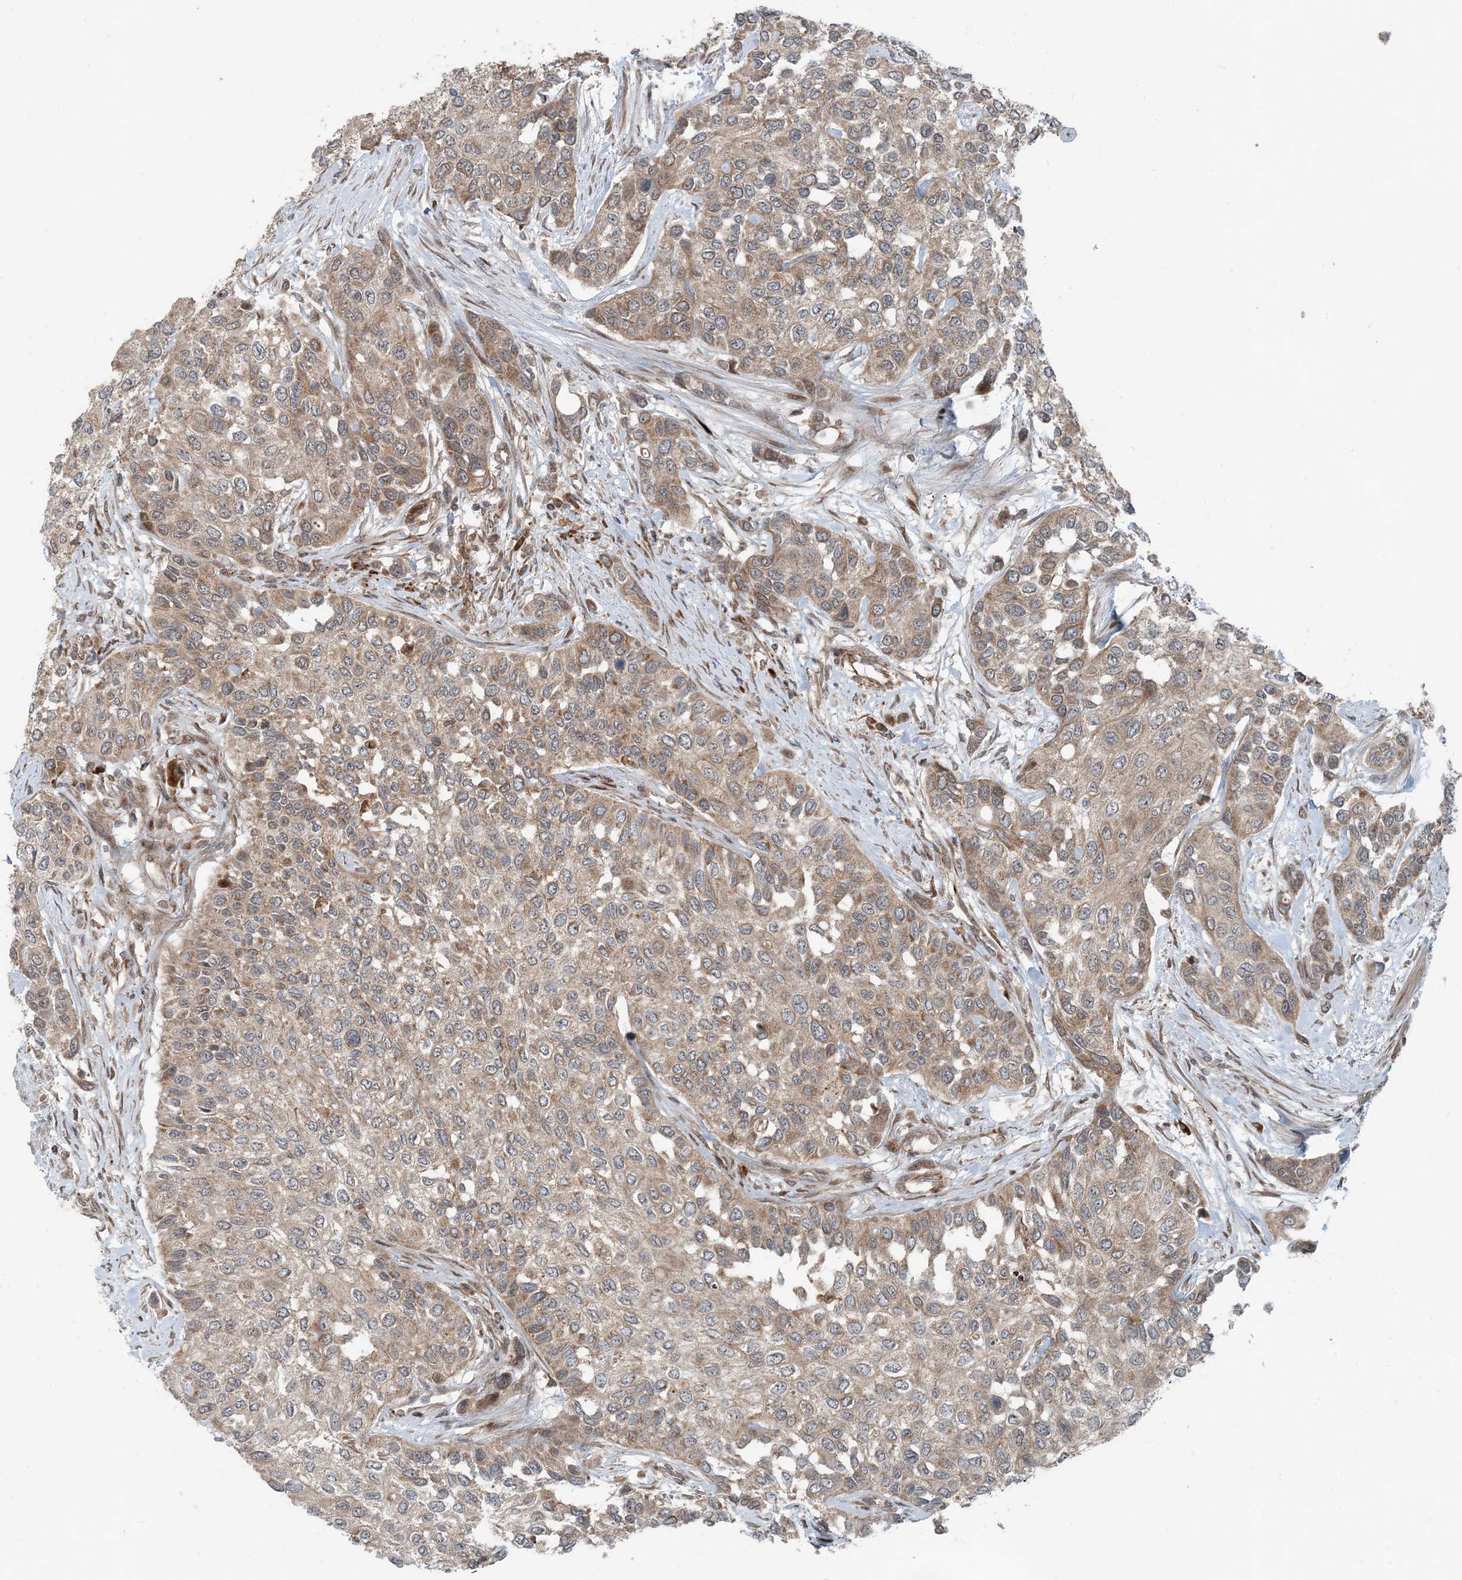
{"staining": {"intensity": "moderate", "quantity": "25%-75%", "location": "cytoplasmic/membranous"}, "tissue": "urothelial cancer", "cell_type": "Tumor cells", "image_type": "cancer", "snomed": [{"axis": "morphology", "description": "Normal tissue, NOS"}, {"axis": "morphology", "description": "Urothelial carcinoma, High grade"}, {"axis": "topography", "description": "Vascular tissue"}, {"axis": "topography", "description": "Urinary bladder"}], "caption": "This image displays high-grade urothelial carcinoma stained with immunohistochemistry to label a protein in brown. The cytoplasmic/membranous of tumor cells show moderate positivity for the protein. Nuclei are counter-stained blue.", "gene": "EDEM2", "patient": {"sex": "female", "age": 56}}